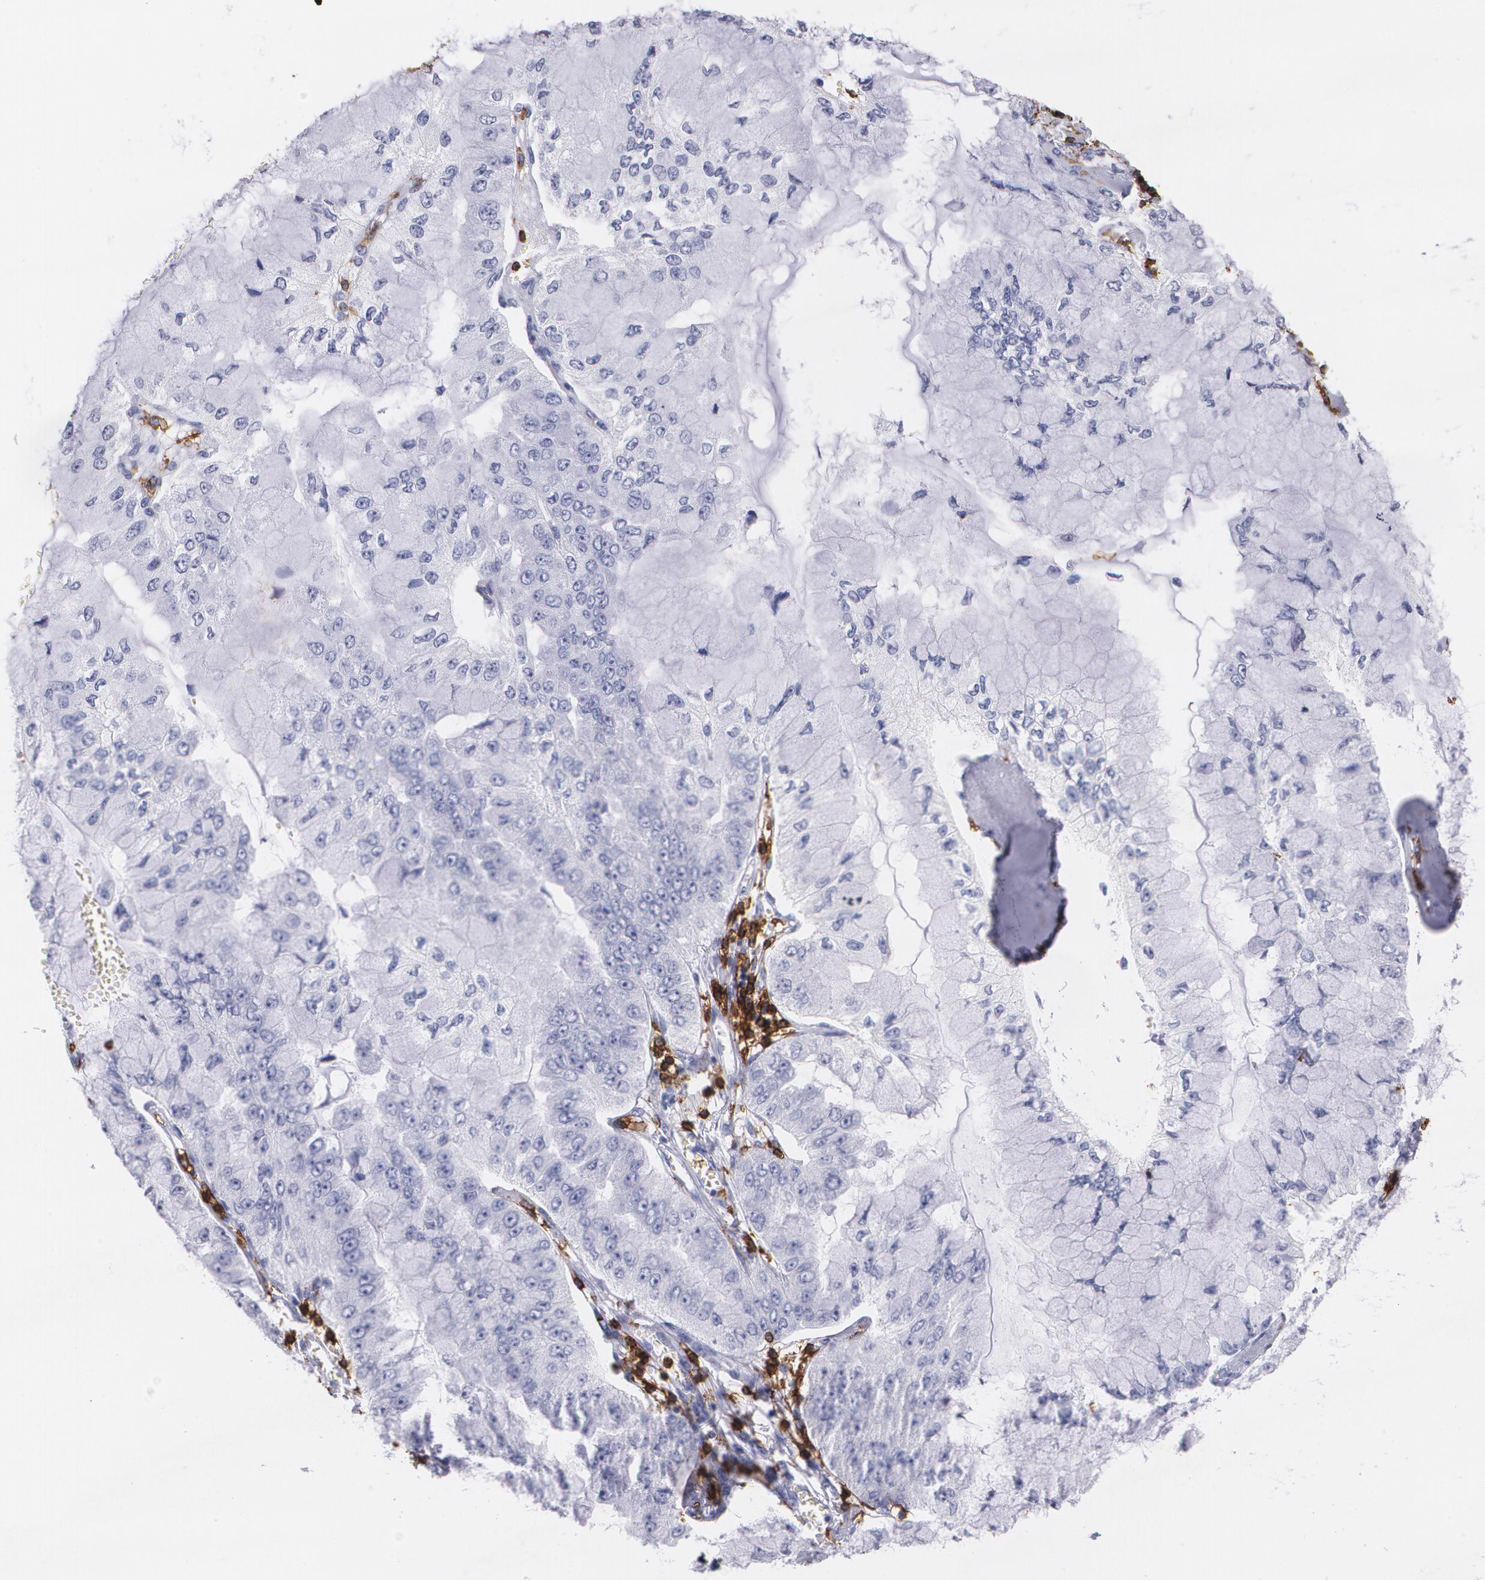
{"staining": {"intensity": "negative", "quantity": "none", "location": "none"}, "tissue": "liver cancer", "cell_type": "Tumor cells", "image_type": "cancer", "snomed": [{"axis": "morphology", "description": "Cholangiocarcinoma"}, {"axis": "topography", "description": "Liver"}], "caption": "This micrograph is of cholangiocarcinoma (liver) stained with immunohistochemistry (IHC) to label a protein in brown with the nuclei are counter-stained blue. There is no expression in tumor cells. Nuclei are stained in blue.", "gene": "PTPRC", "patient": {"sex": "female", "age": 79}}